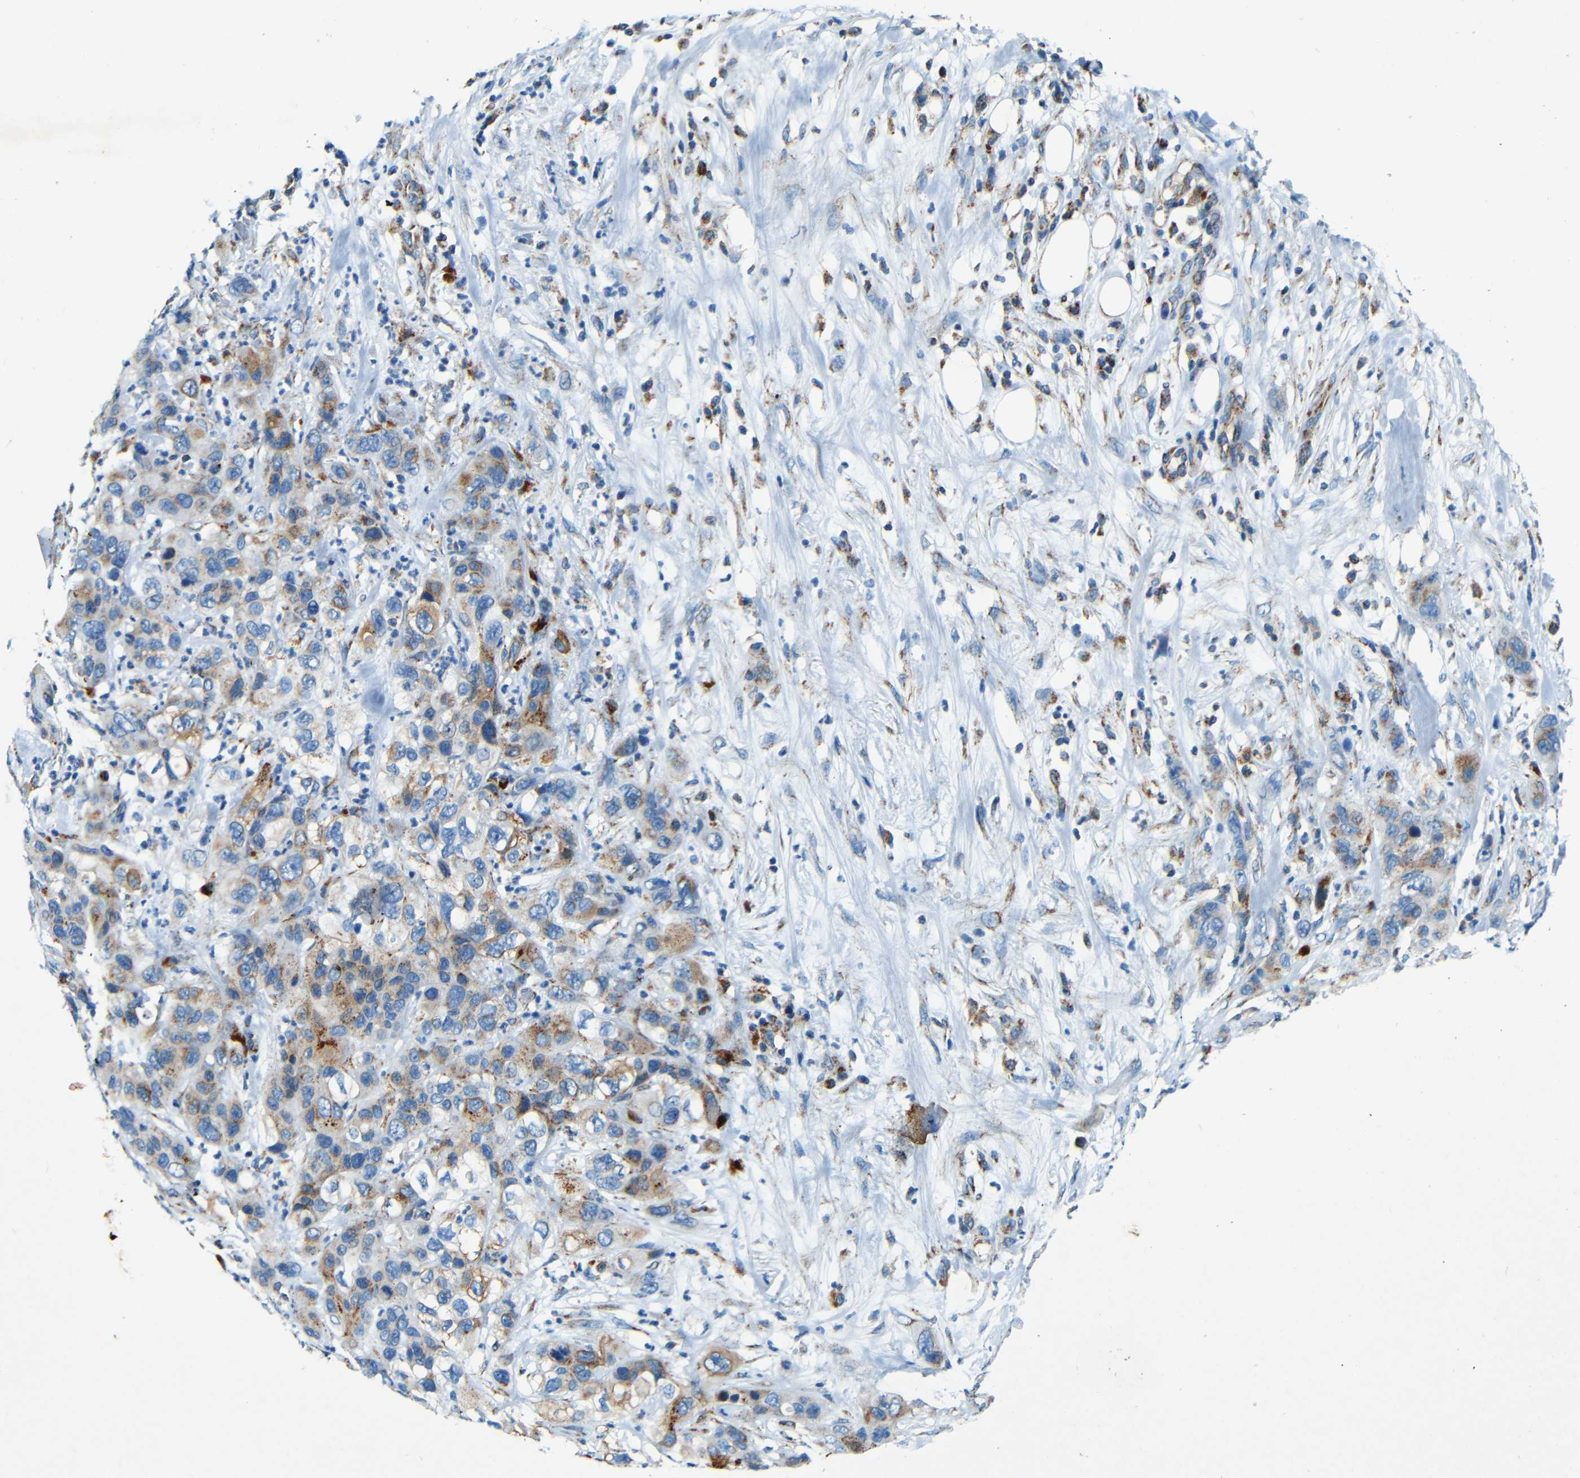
{"staining": {"intensity": "moderate", "quantity": ">75%", "location": "cytoplasmic/membranous"}, "tissue": "pancreatic cancer", "cell_type": "Tumor cells", "image_type": "cancer", "snomed": [{"axis": "morphology", "description": "Adenocarcinoma, NOS"}, {"axis": "topography", "description": "Pancreas"}], "caption": "There is medium levels of moderate cytoplasmic/membranous expression in tumor cells of pancreatic cancer, as demonstrated by immunohistochemical staining (brown color).", "gene": "WSCD2", "patient": {"sex": "female", "age": 71}}